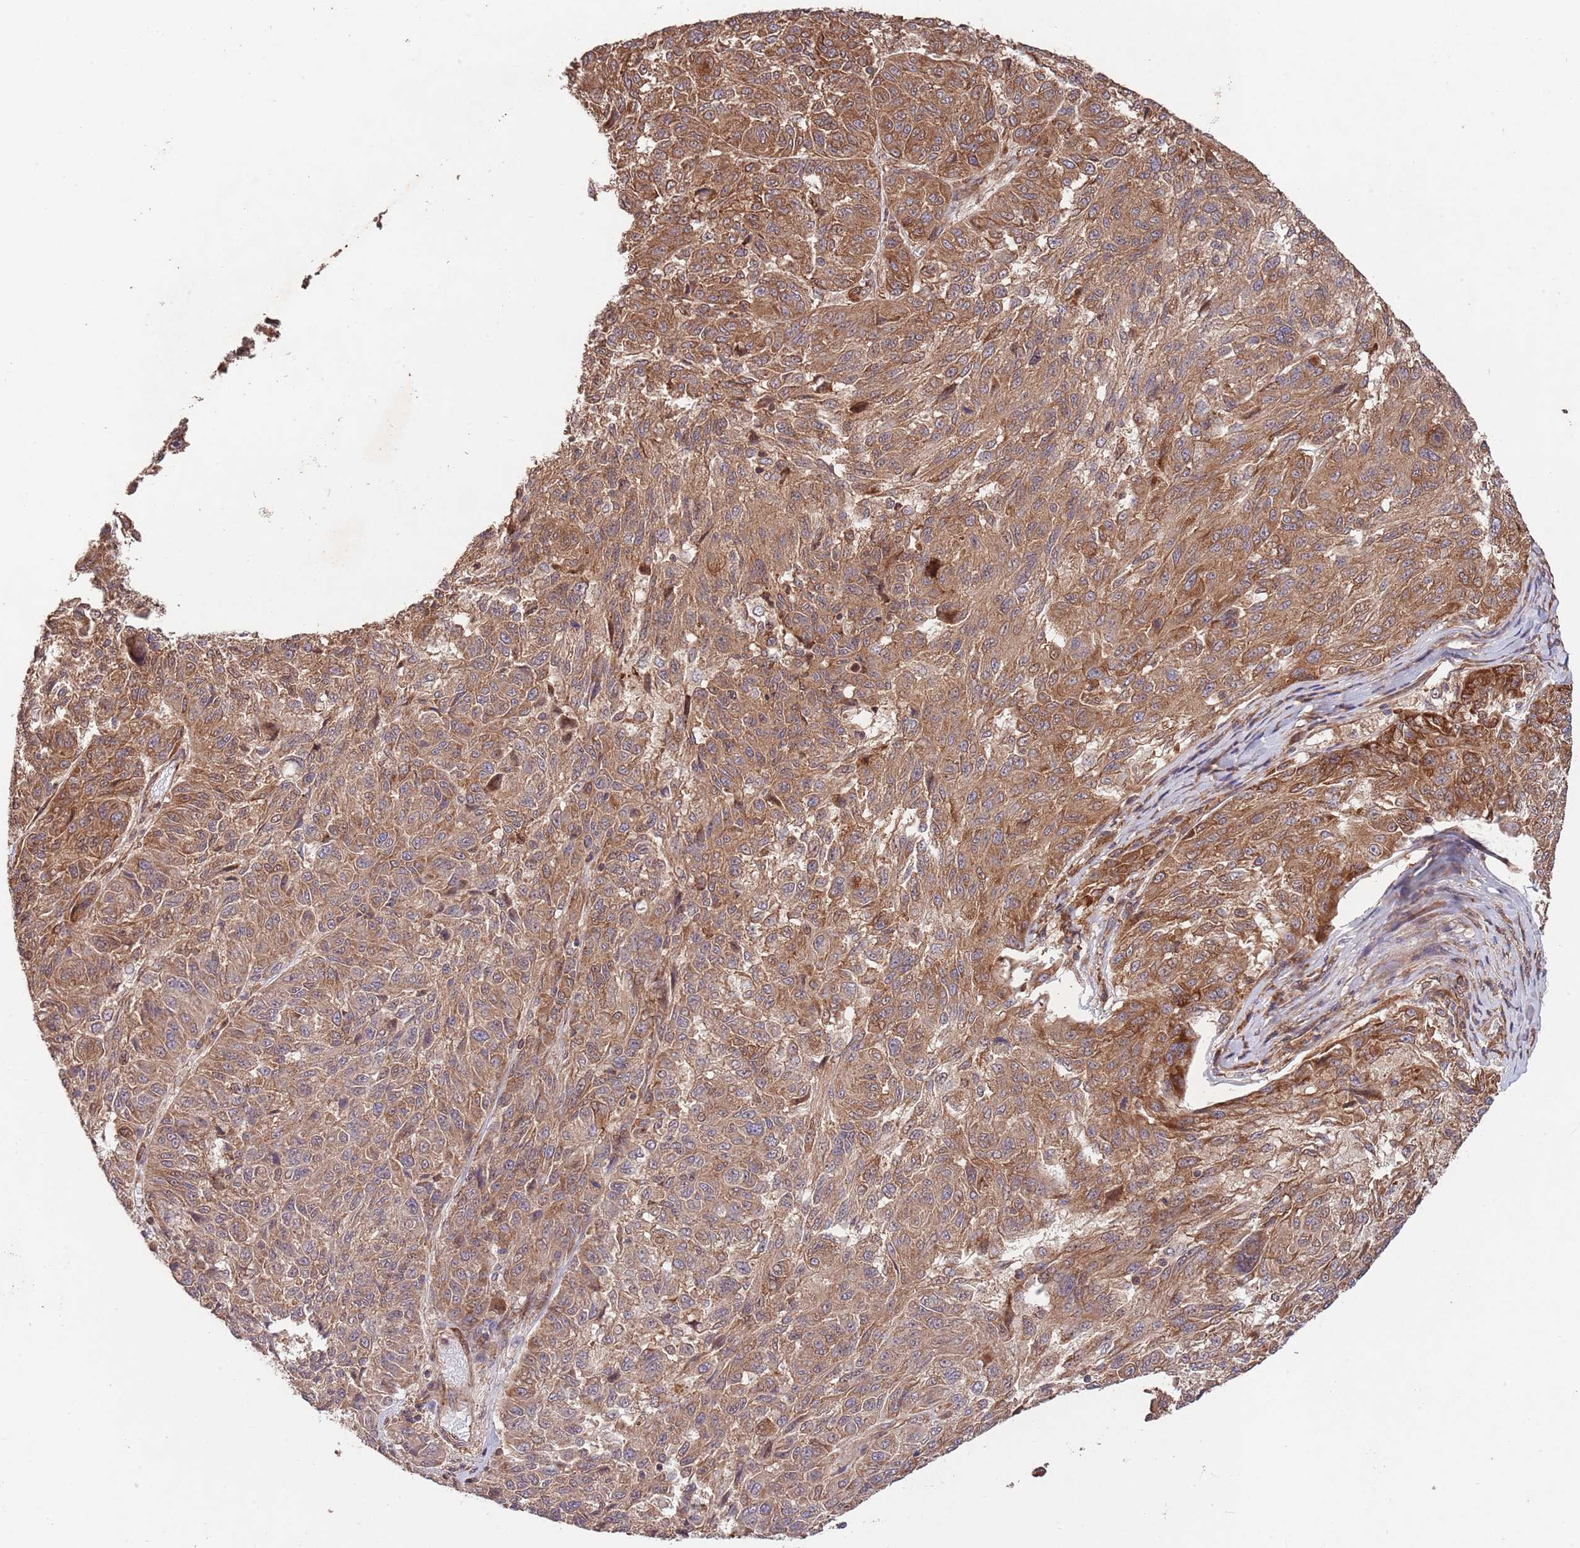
{"staining": {"intensity": "moderate", "quantity": ">75%", "location": "cytoplasmic/membranous"}, "tissue": "melanoma", "cell_type": "Tumor cells", "image_type": "cancer", "snomed": [{"axis": "morphology", "description": "Malignant melanoma, NOS"}, {"axis": "topography", "description": "Skin"}], "caption": "High-magnification brightfield microscopy of malignant melanoma stained with DAB (brown) and counterstained with hematoxylin (blue). tumor cells exhibit moderate cytoplasmic/membranous expression is present in about>75% of cells.", "gene": "RNF19B", "patient": {"sex": "male", "age": 53}}